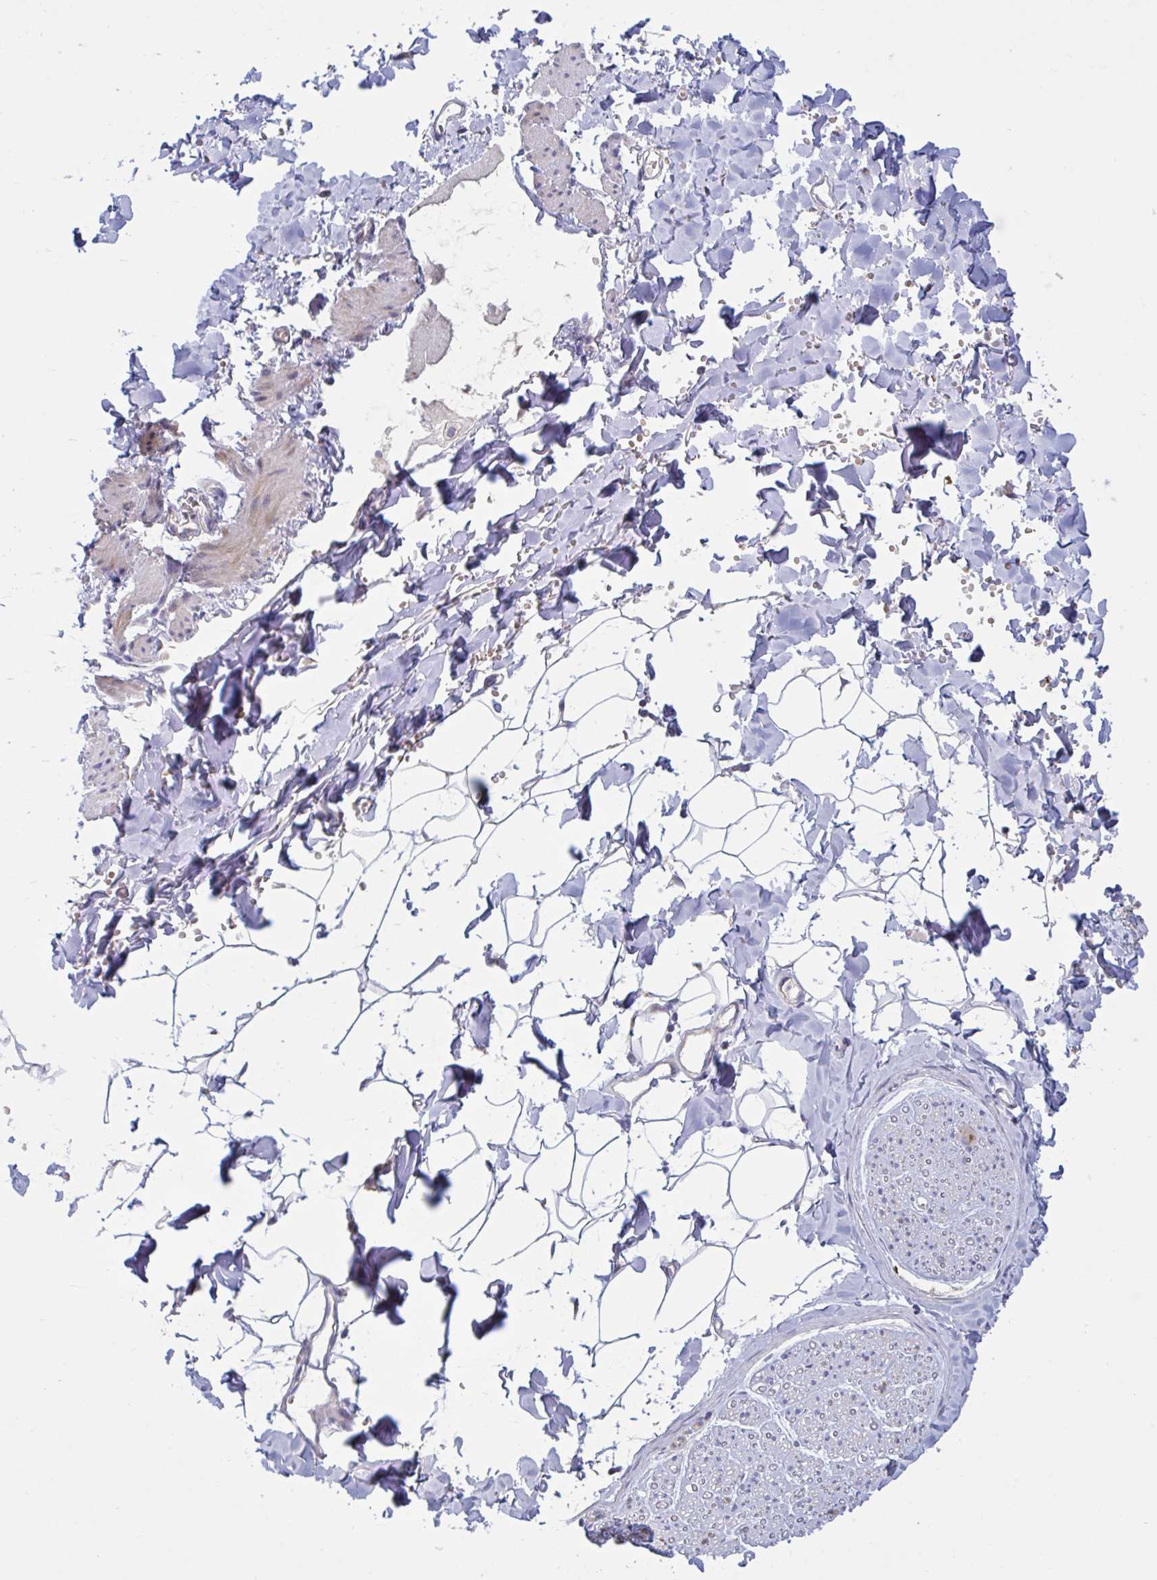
{"staining": {"intensity": "negative", "quantity": "none", "location": "none"}, "tissue": "adipose tissue", "cell_type": "Adipocytes", "image_type": "normal", "snomed": [{"axis": "morphology", "description": "Normal tissue, NOS"}, {"axis": "topography", "description": "Cartilage tissue"}, {"axis": "topography", "description": "Bronchus"}, {"axis": "topography", "description": "Peripheral nerve tissue"}], "caption": "Human adipose tissue stained for a protein using IHC displays no positivity in adipocytes.", "gene": "VWC2", "patient": {"sex": "female", "age": 59}}